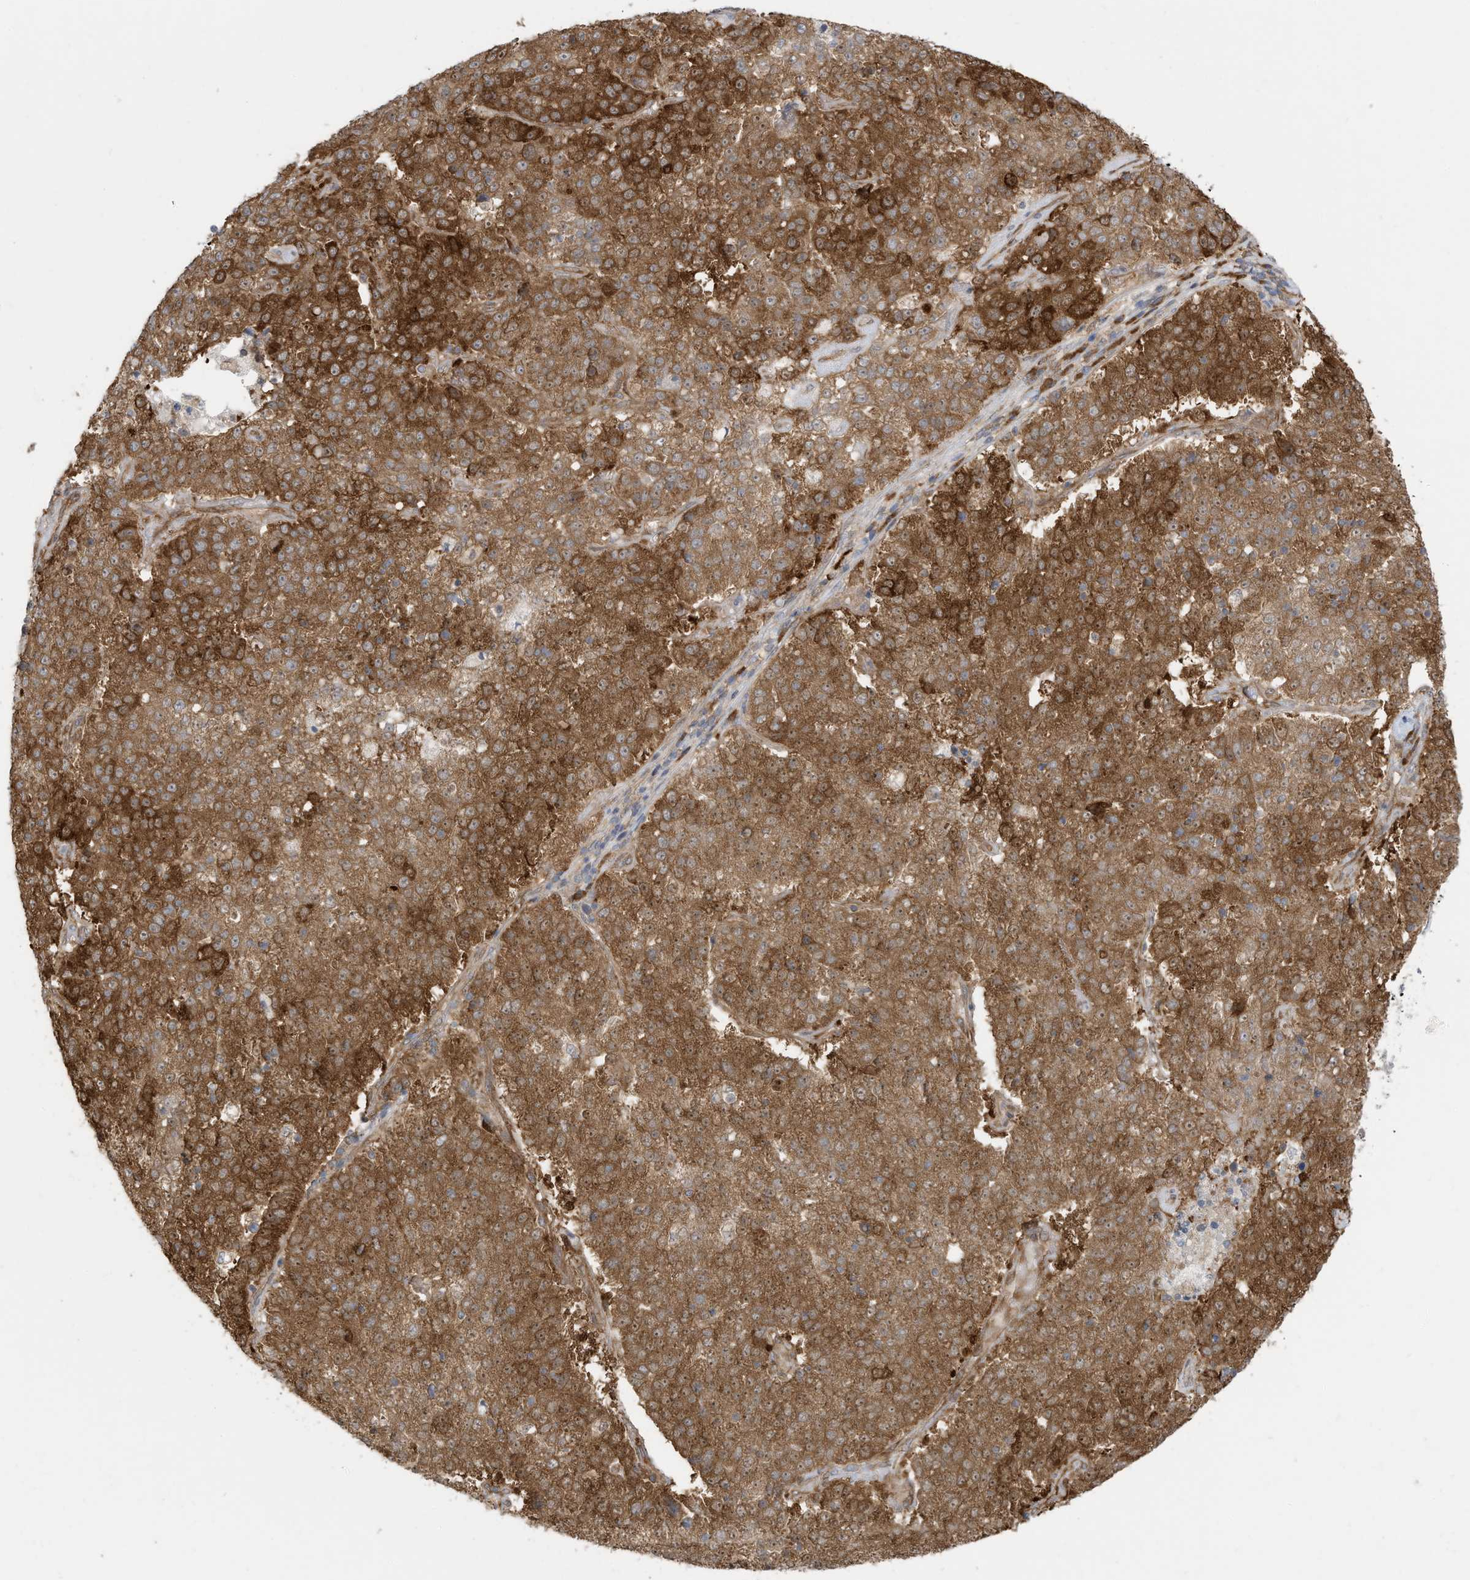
{"staining": {"intensity": "moderate", "quantity": ">75%", "location": "cytoplasmic/membranous"}, "tissue": "pancreatic cancer", "cell_type": "Tumor cells", "image_type": "cancer", "snomed": [{"axis": "morphology", "description": "Adenocarcinoma, NOS"}, {"axis": "topography", "description": "Pancreas"}], "caption": "This is an image of immunohistochemistry staining of pancreatic cancer, which shows moderate positivity in the cytoplasmic/membranous of tumor cells.", "gene": "USE1", "patient": {"sex": "female", "age": 61}}